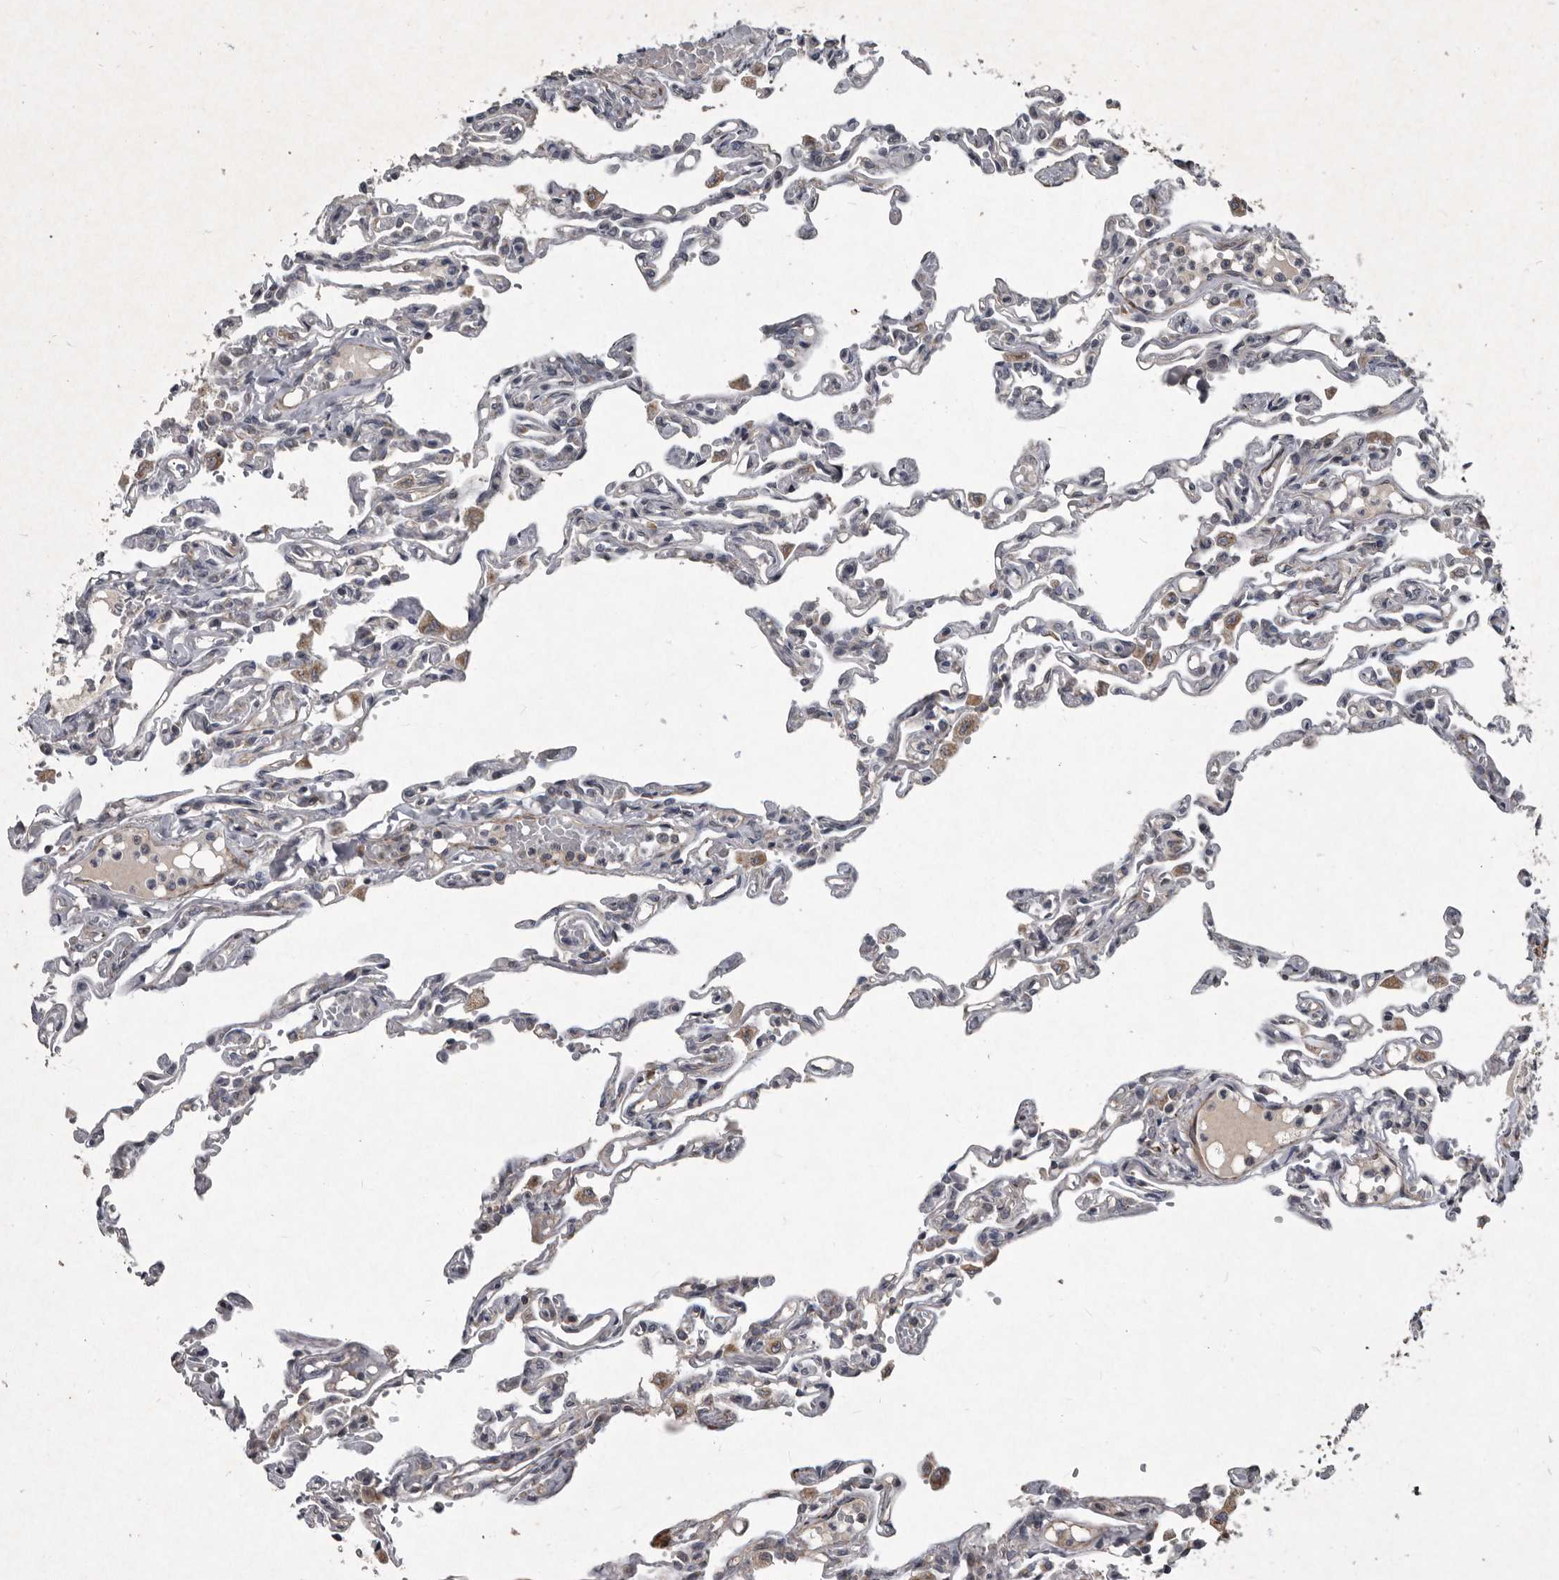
{"staining": {"intensity": "moderate", "quantity": "<25%", "location": "cytoplasmic/membranous"}, "tissue": "lung", "cell_type": "Alveolar cells", "image_type": "normal", "snomed": [{"axis": "morphology", "description": "Normal tissue, NOS"}, {"axis": "topography", "description": "Lung"}], "caption": "Protein staining of normal lung reveals moderate cytoplasmic/membranous expression in approximately <25% of alveolar cells.", "gene": "MRPS15", "patient": {"sex": "male", "age": 21}}